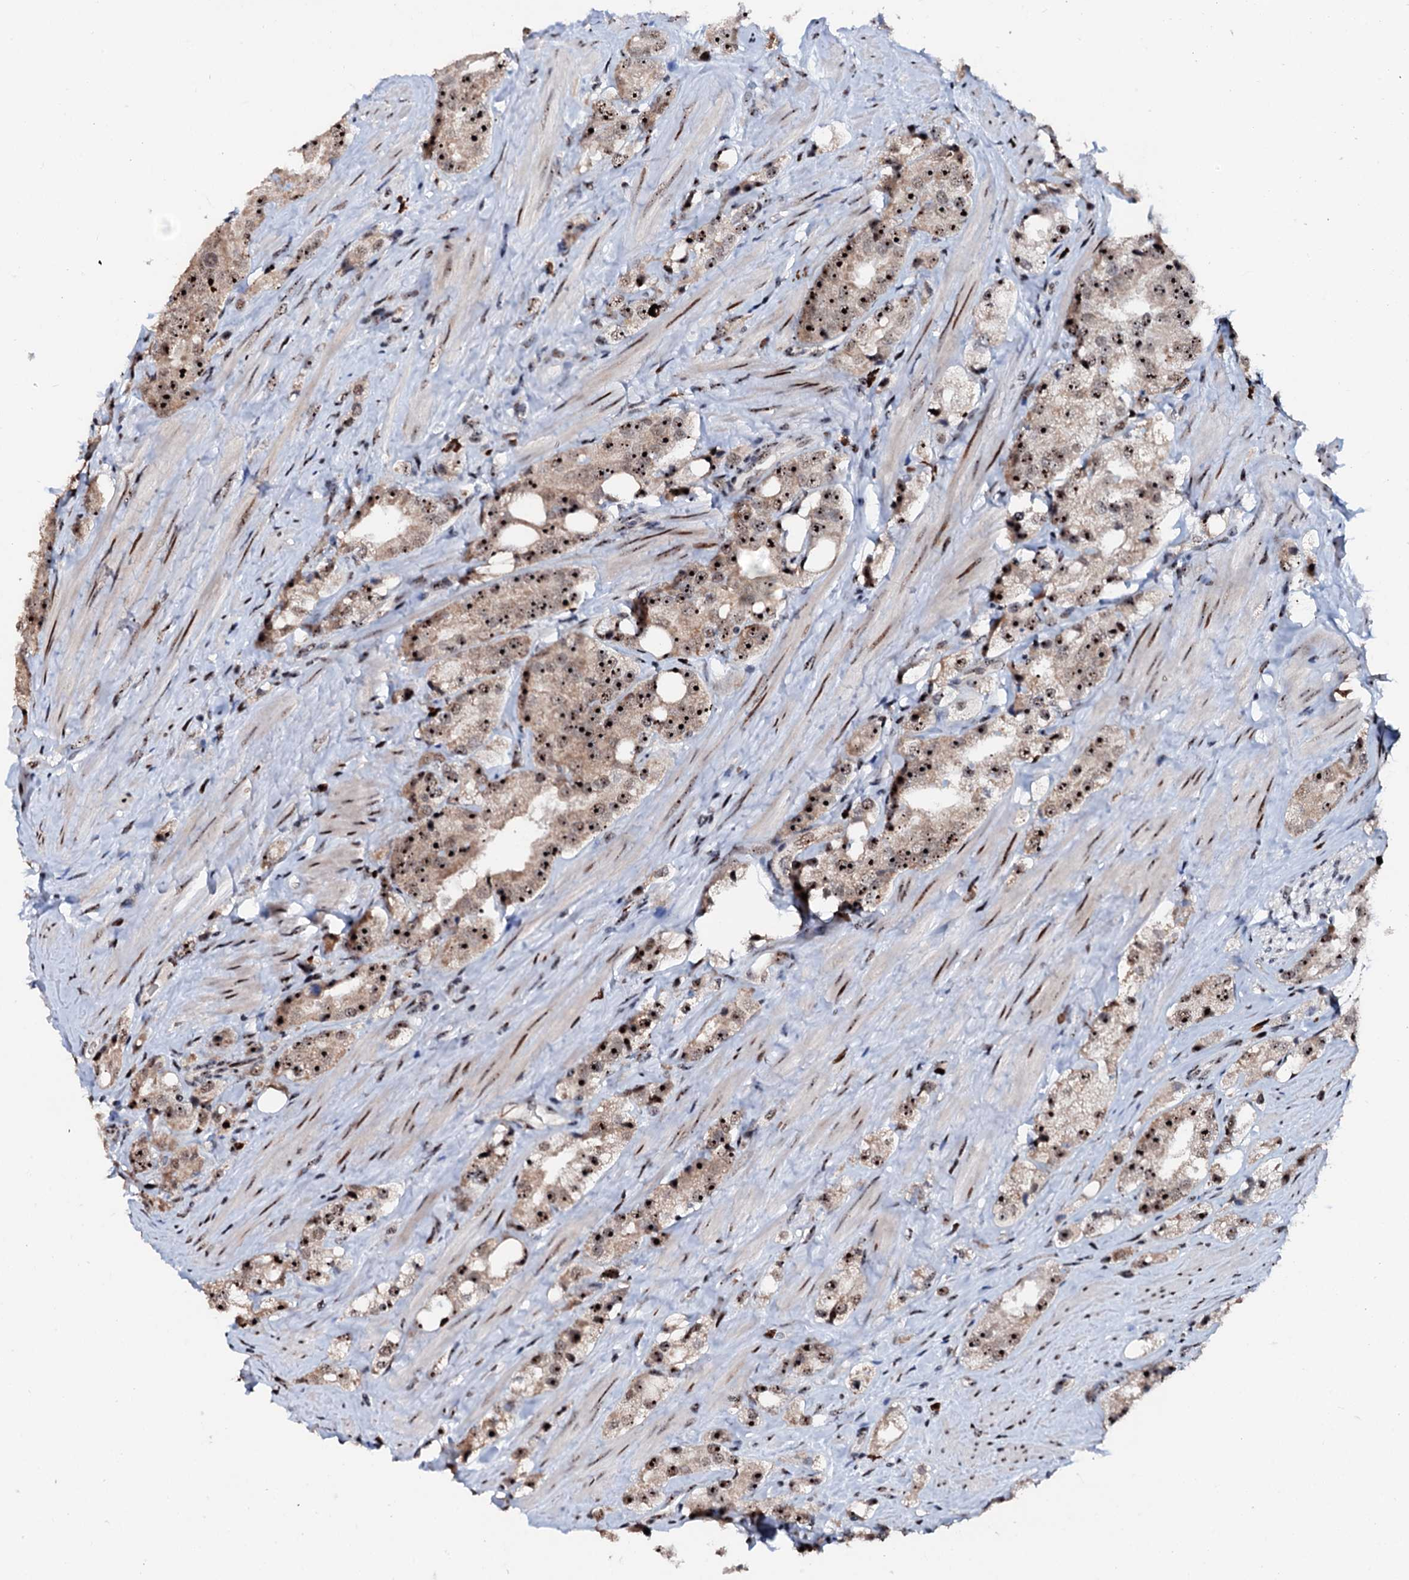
{"staining": {"intensity": "moderate", "quantity": ">75%", "location": "nuclear"}, "tissue": "prostate cancer", "cell_type": "Tumor cells", "image_type": "cancer", "snomed": [{"axis": "morphology", "description": "Adenocarcinoma, NOS"}, {"axis": "topography", "description": "Prostate"}], "caption": "A high-resolution photomicrograph shows immunohistochemistry staining of prostate adenocarcinoma, which demonstrates moderate nuclear expression in approximately >75% of tumor cells. (Brightfield microscopy of DAB IHC at high magnification).", "gene": "NEUROG3", "patient": {"sex": "male", "age": 79}}